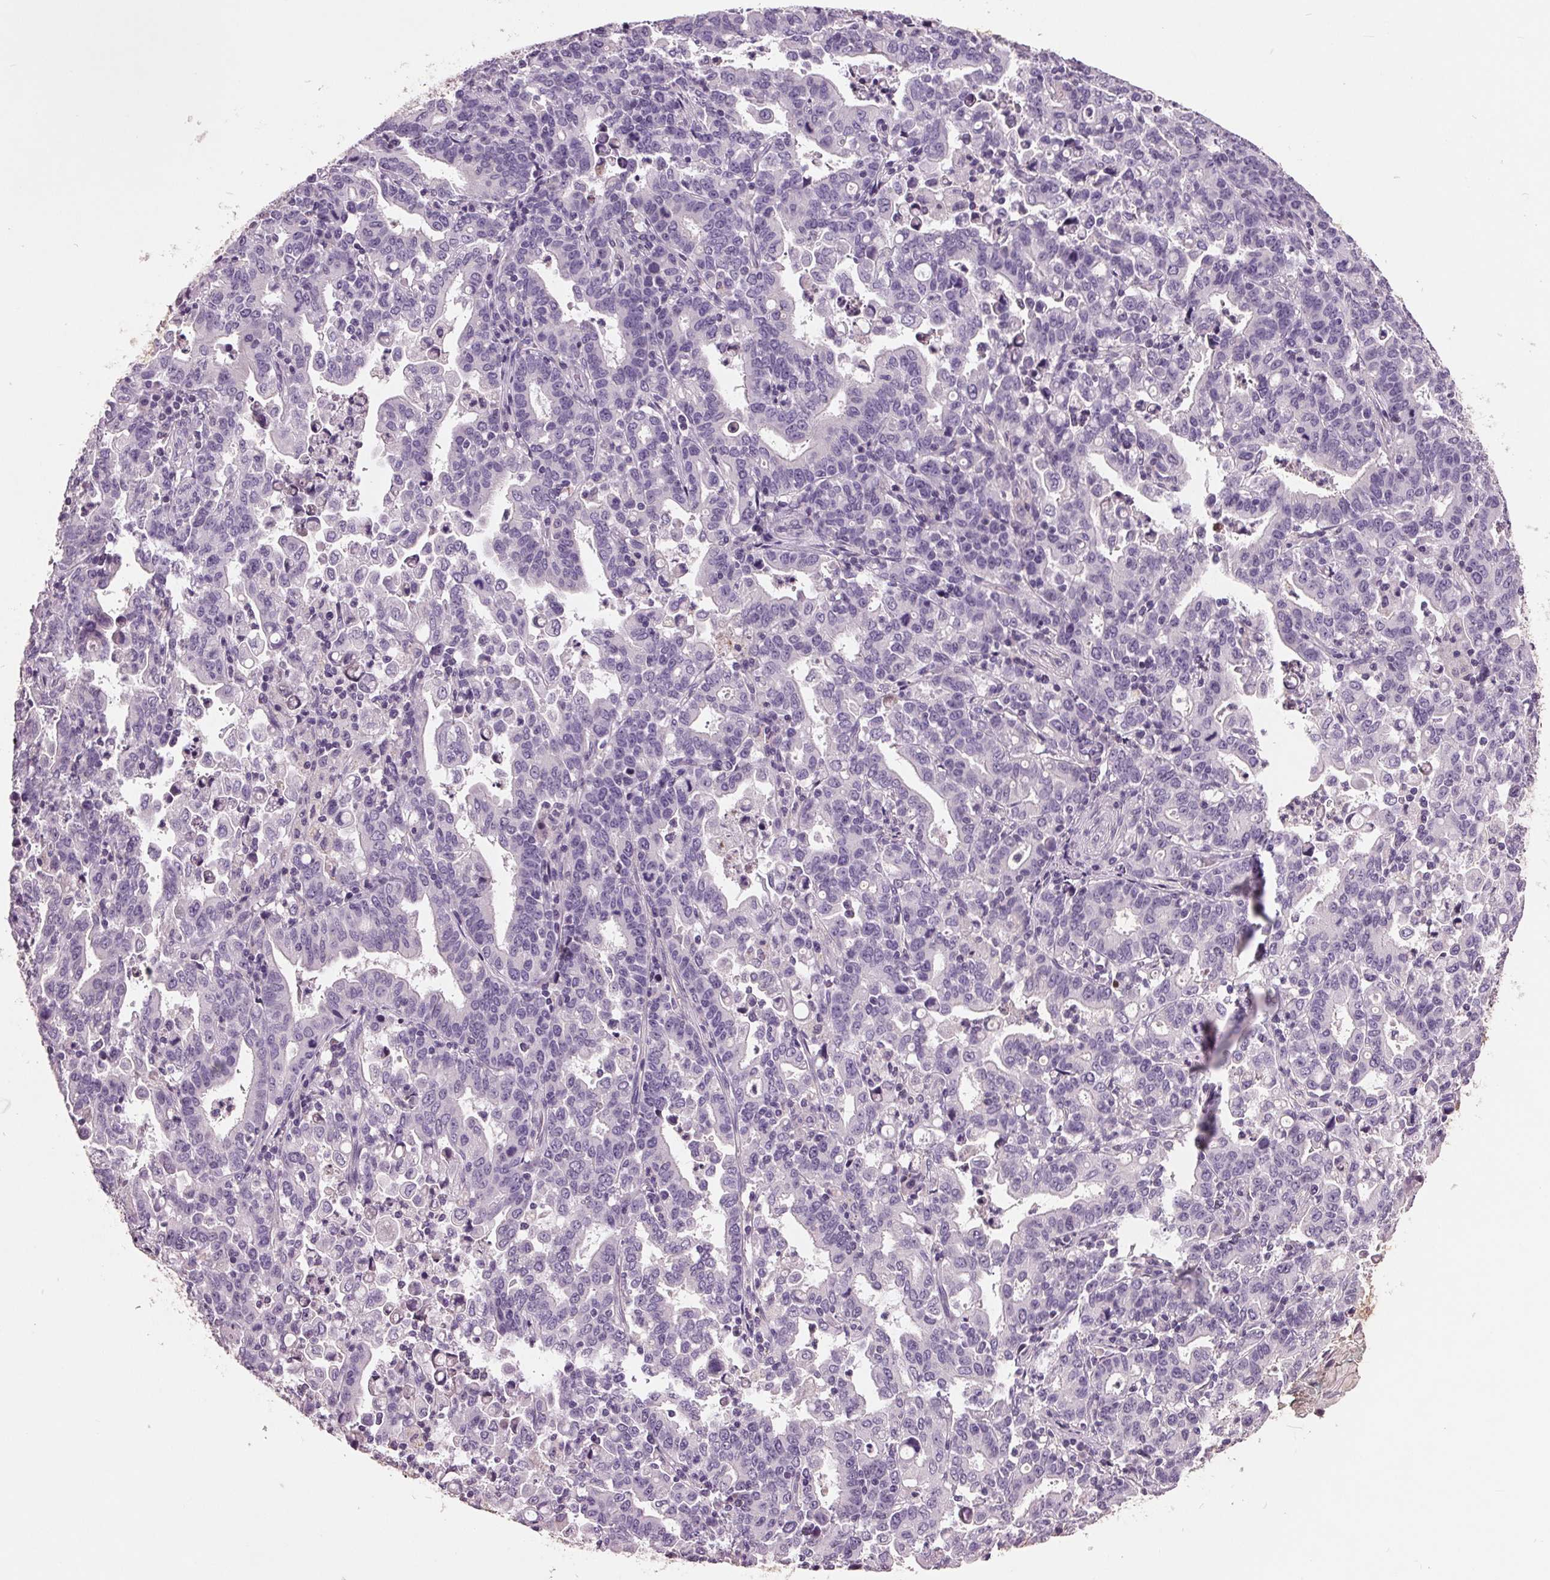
{"staining": {"intensity": "negative", "quantity": "none", "location": "none"}, "tissue": "stomach cancer", "cell_type": "Tumor cells", "image_type": "cancer", "snomed": [{"axis": "morphology", "description": "Adenocarcinoma, NOS"}, {"axis": "topography", "description": "Stomach"}], "caption": "High power microscopy image of an immunohistochemistry histopathology image of stomach cancer, revealing no significant expression in tumor cells.", "gene": "C6", "patient": {"sex": "male", "age": 82}}